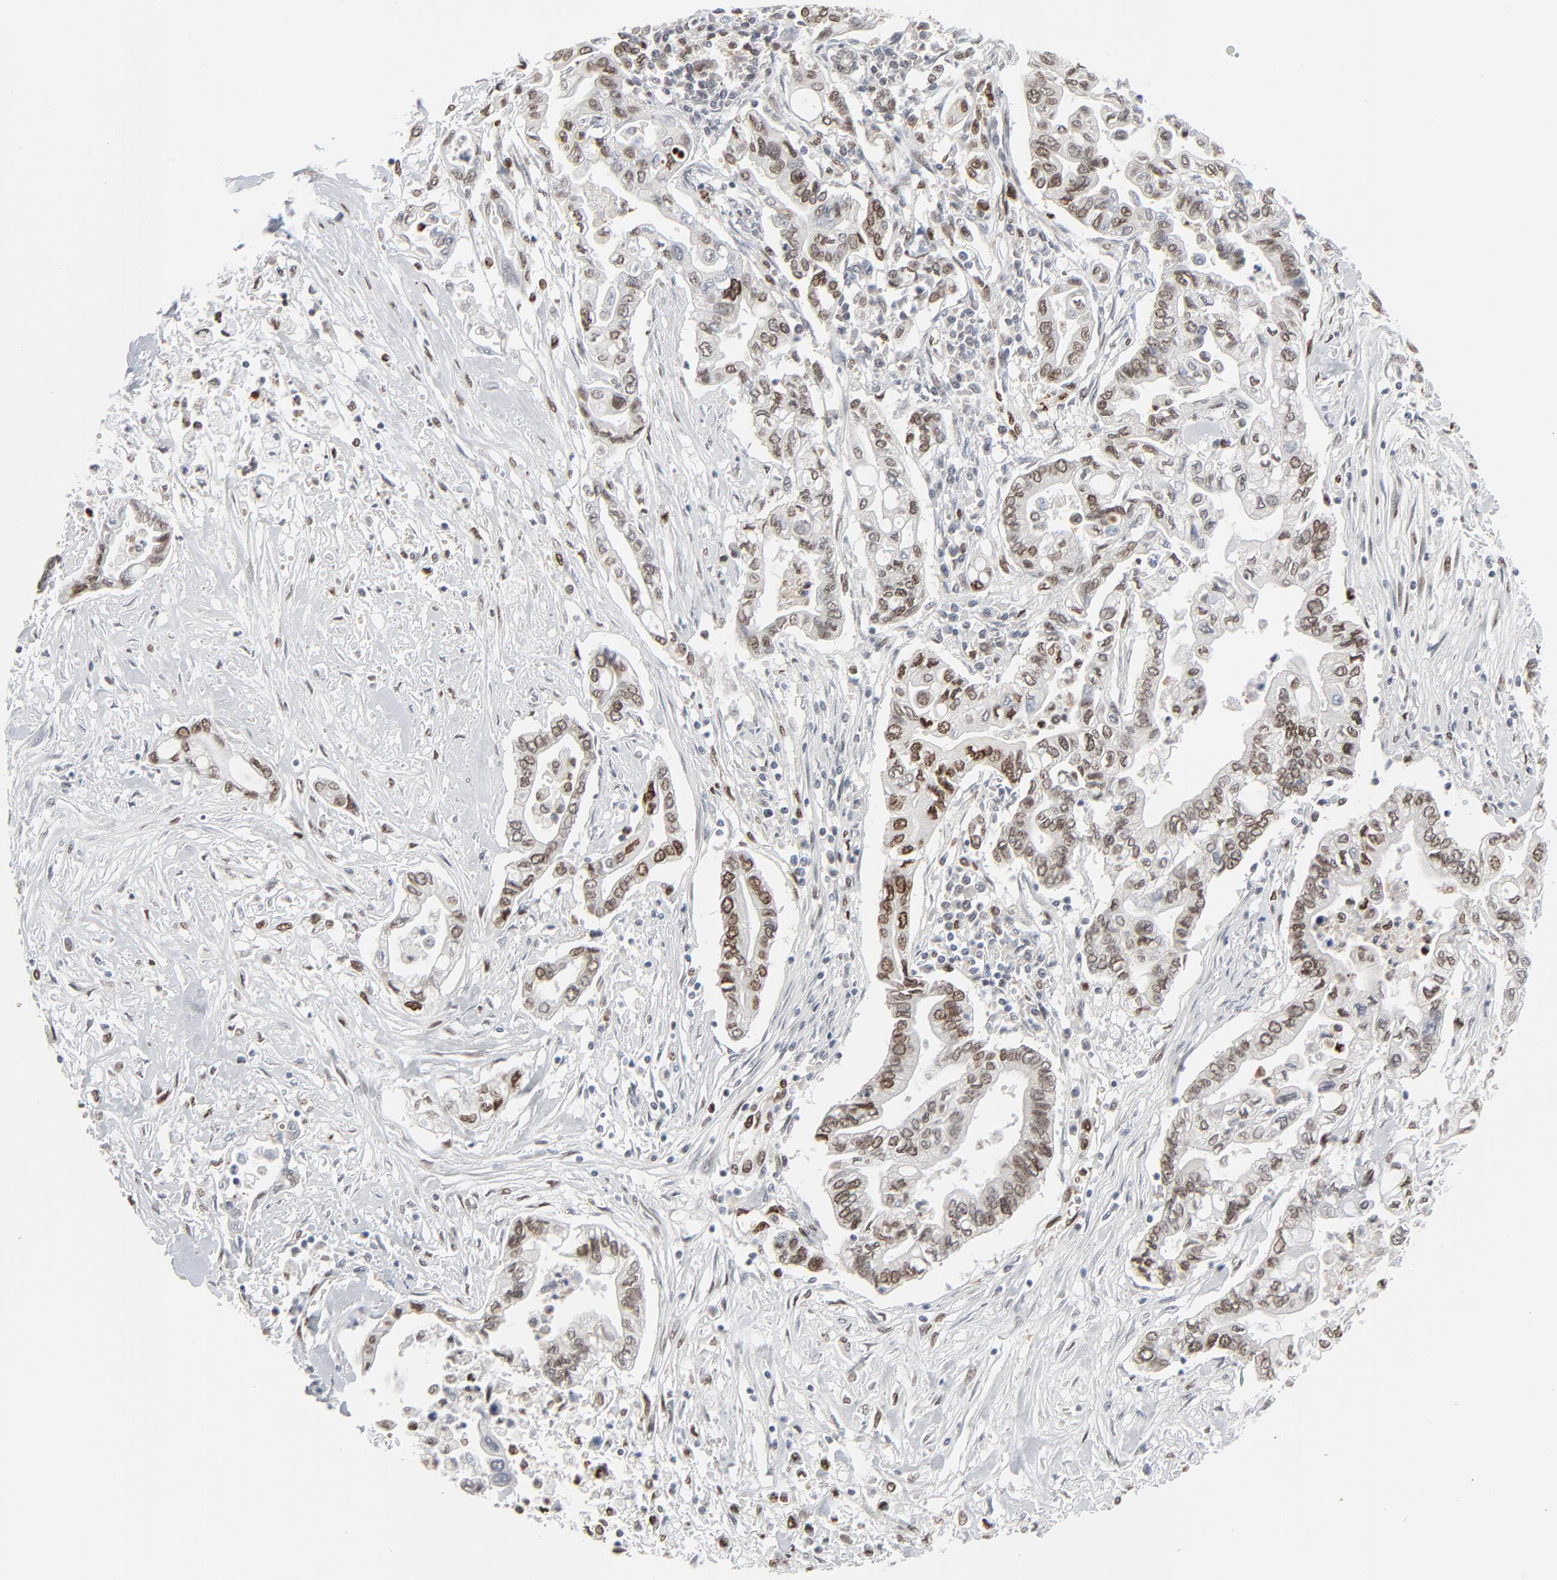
{"staining": {"intensity": "strong", "quantity": "25%-75%", "location": "nuclear"}, "tissue": "pancreatic cancer", "cell_type": "Tumor cells", "image_type": "cancer", "snomed": [{"axis": "morphology", "description": "Adenocarcinoma, NOS"}, {"axis": "topography", "description": "Pancreas"}], "caption": "Adenocarcinoma (pancreatic) was stained to show a protein in brown. There is high levels of strong nuclear positivity in about 25%-75% of tumor cells. The protein of interest is stained brown, and the nuclei are stained in blue (DAB (3,3'-diaminobenzidine) IHC with brightfield microscopy, high magnification).", "gene": "CUX1", "patient": {"sex": "female", "age": 57}}